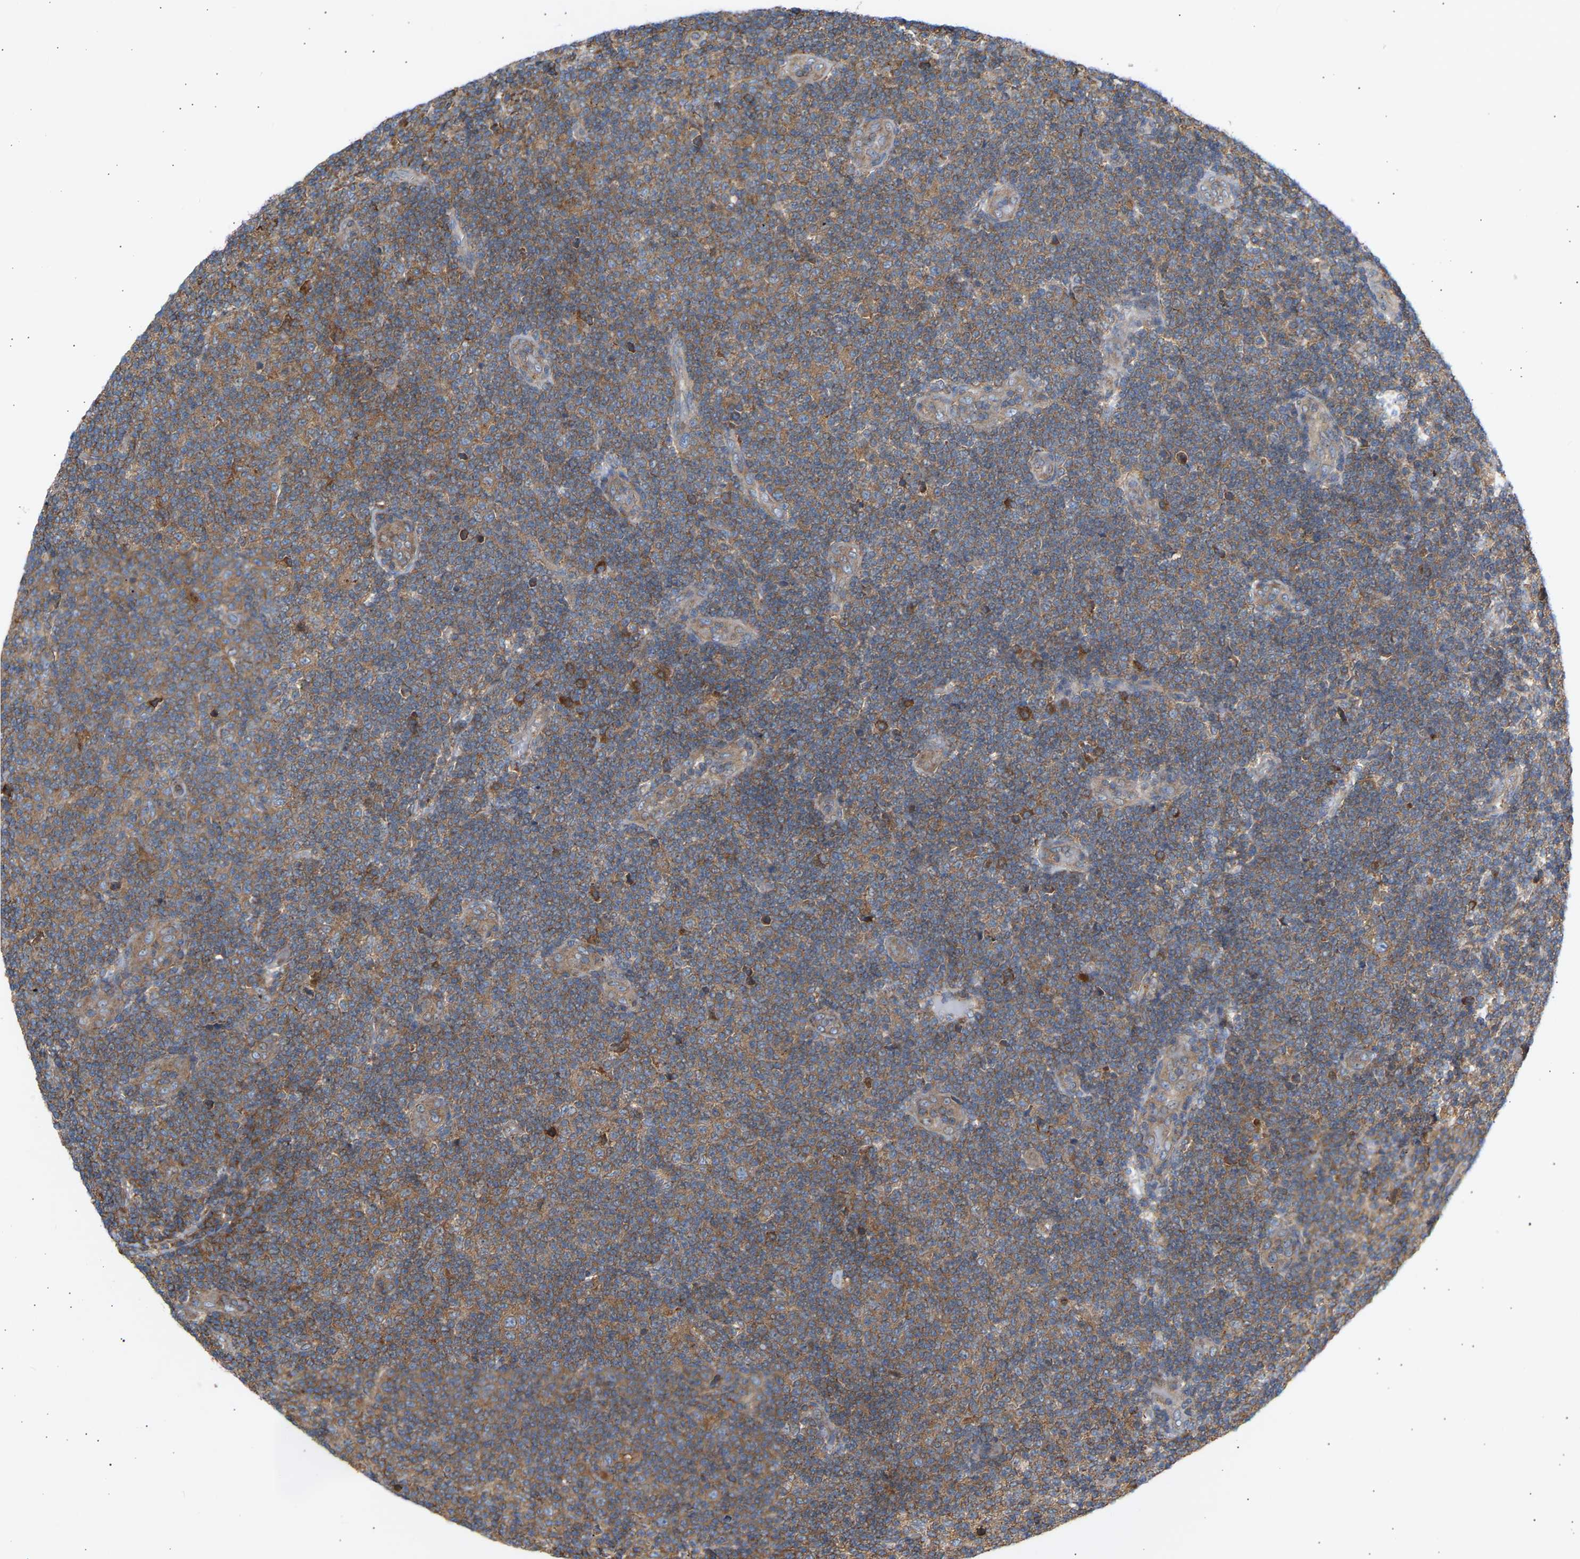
{"staining": {"intensity": "moderate", "quantity": ">75%", "location": "cytoplasmic/membranous"}, "tissue": "lymphoma", "cell_type": "Tumor cells", "image_type": "cancer", "snomed": [{"axis": "morphology", "description": "Malignant lymphoma, non-Hodgkin's type, Low grade"}, {"axis": "topography", "description": "Lymph node"}], "caption": "Immunohistochemistry photomicrograph of human low-grade malignant lymphoma, non-Hodgkin's type stained for a protein (brown), which displays medium levels of moderate cytoplasmic/membranous positivity in about >75% of tumor cells.", "gene": "GCN1", "patient": {"sex": "male", "age": 83}}